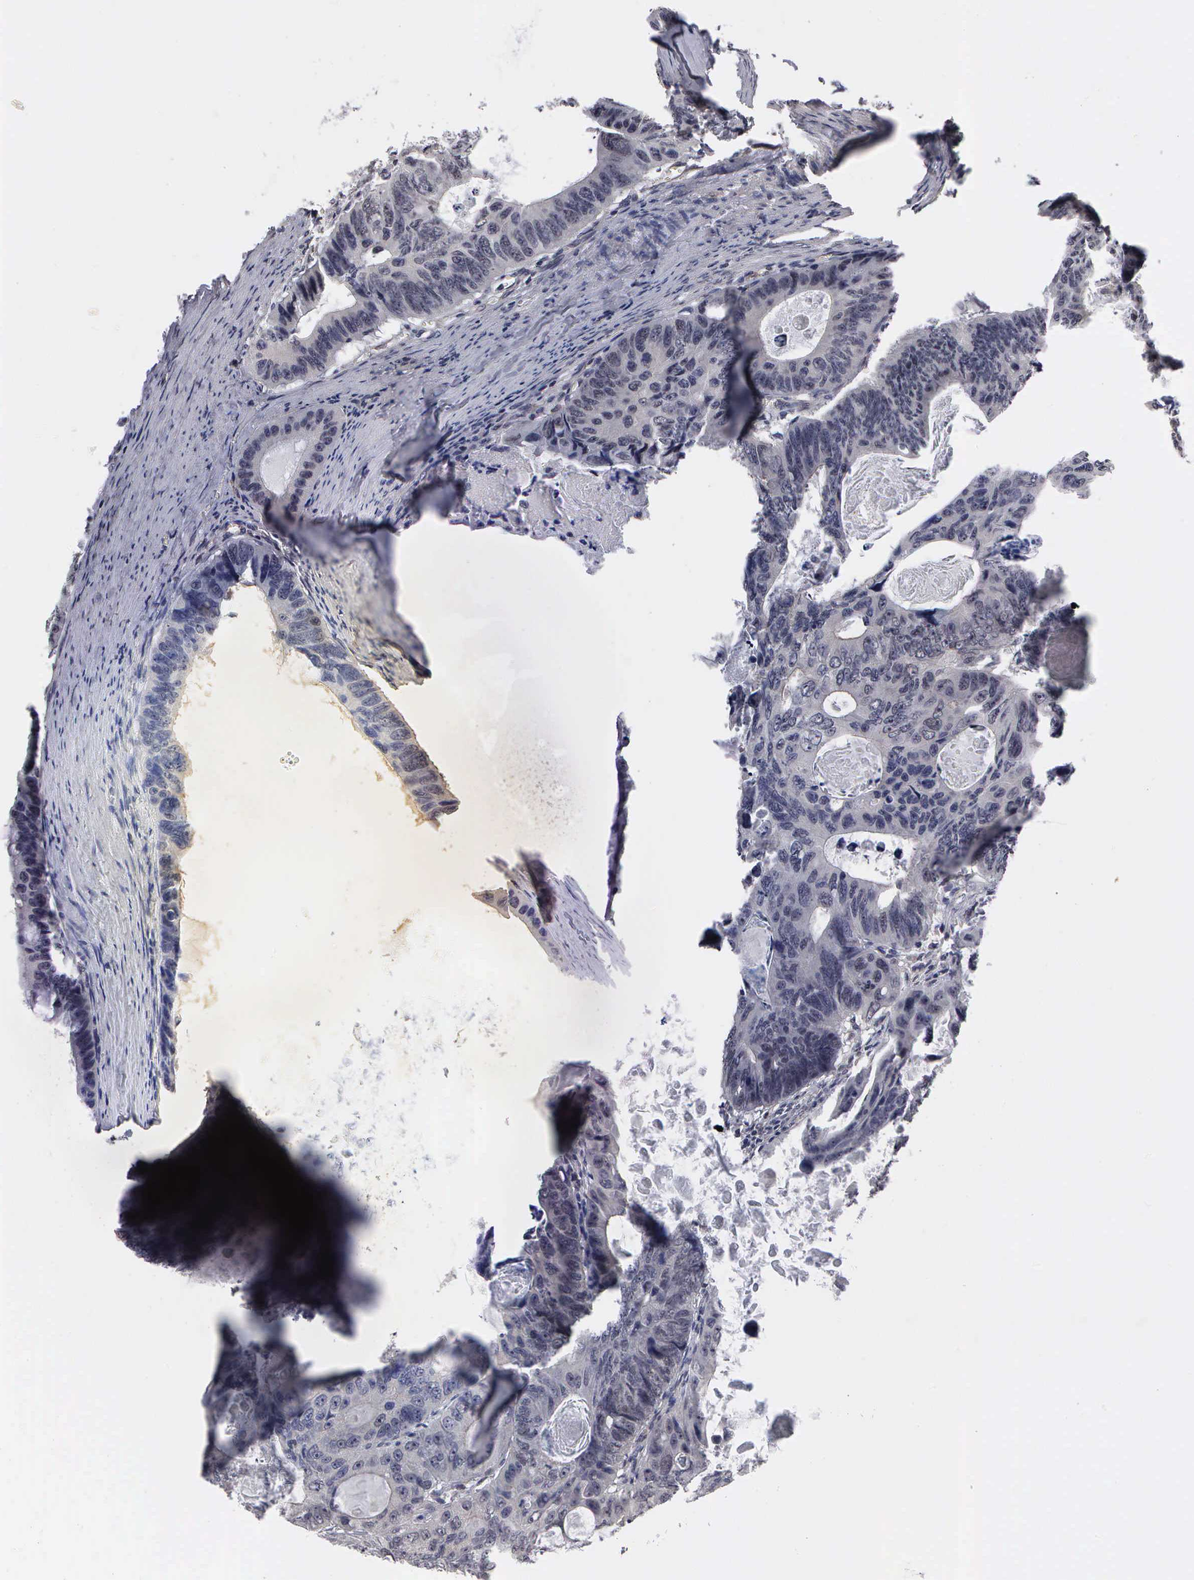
{"staining": {"intensity": "negative", "quantity": "none", "location": "none"}, "tissue": "colorectal cancer", "cell_type": "Tumor cells", "image_type": "cancer", "snomed": [{"axis": "morphology", "description": "Adenocarcinoma, NOS"}, {"axis": "topography", "description": "Colon"}], "caption": "Human colorectal adenocarcinoma stained for a protein using immunohistochemistry demonstrates no staining in tumor cells.", "gene": "ZBTB33", "patient": {"sex": "female", "age": 55}}